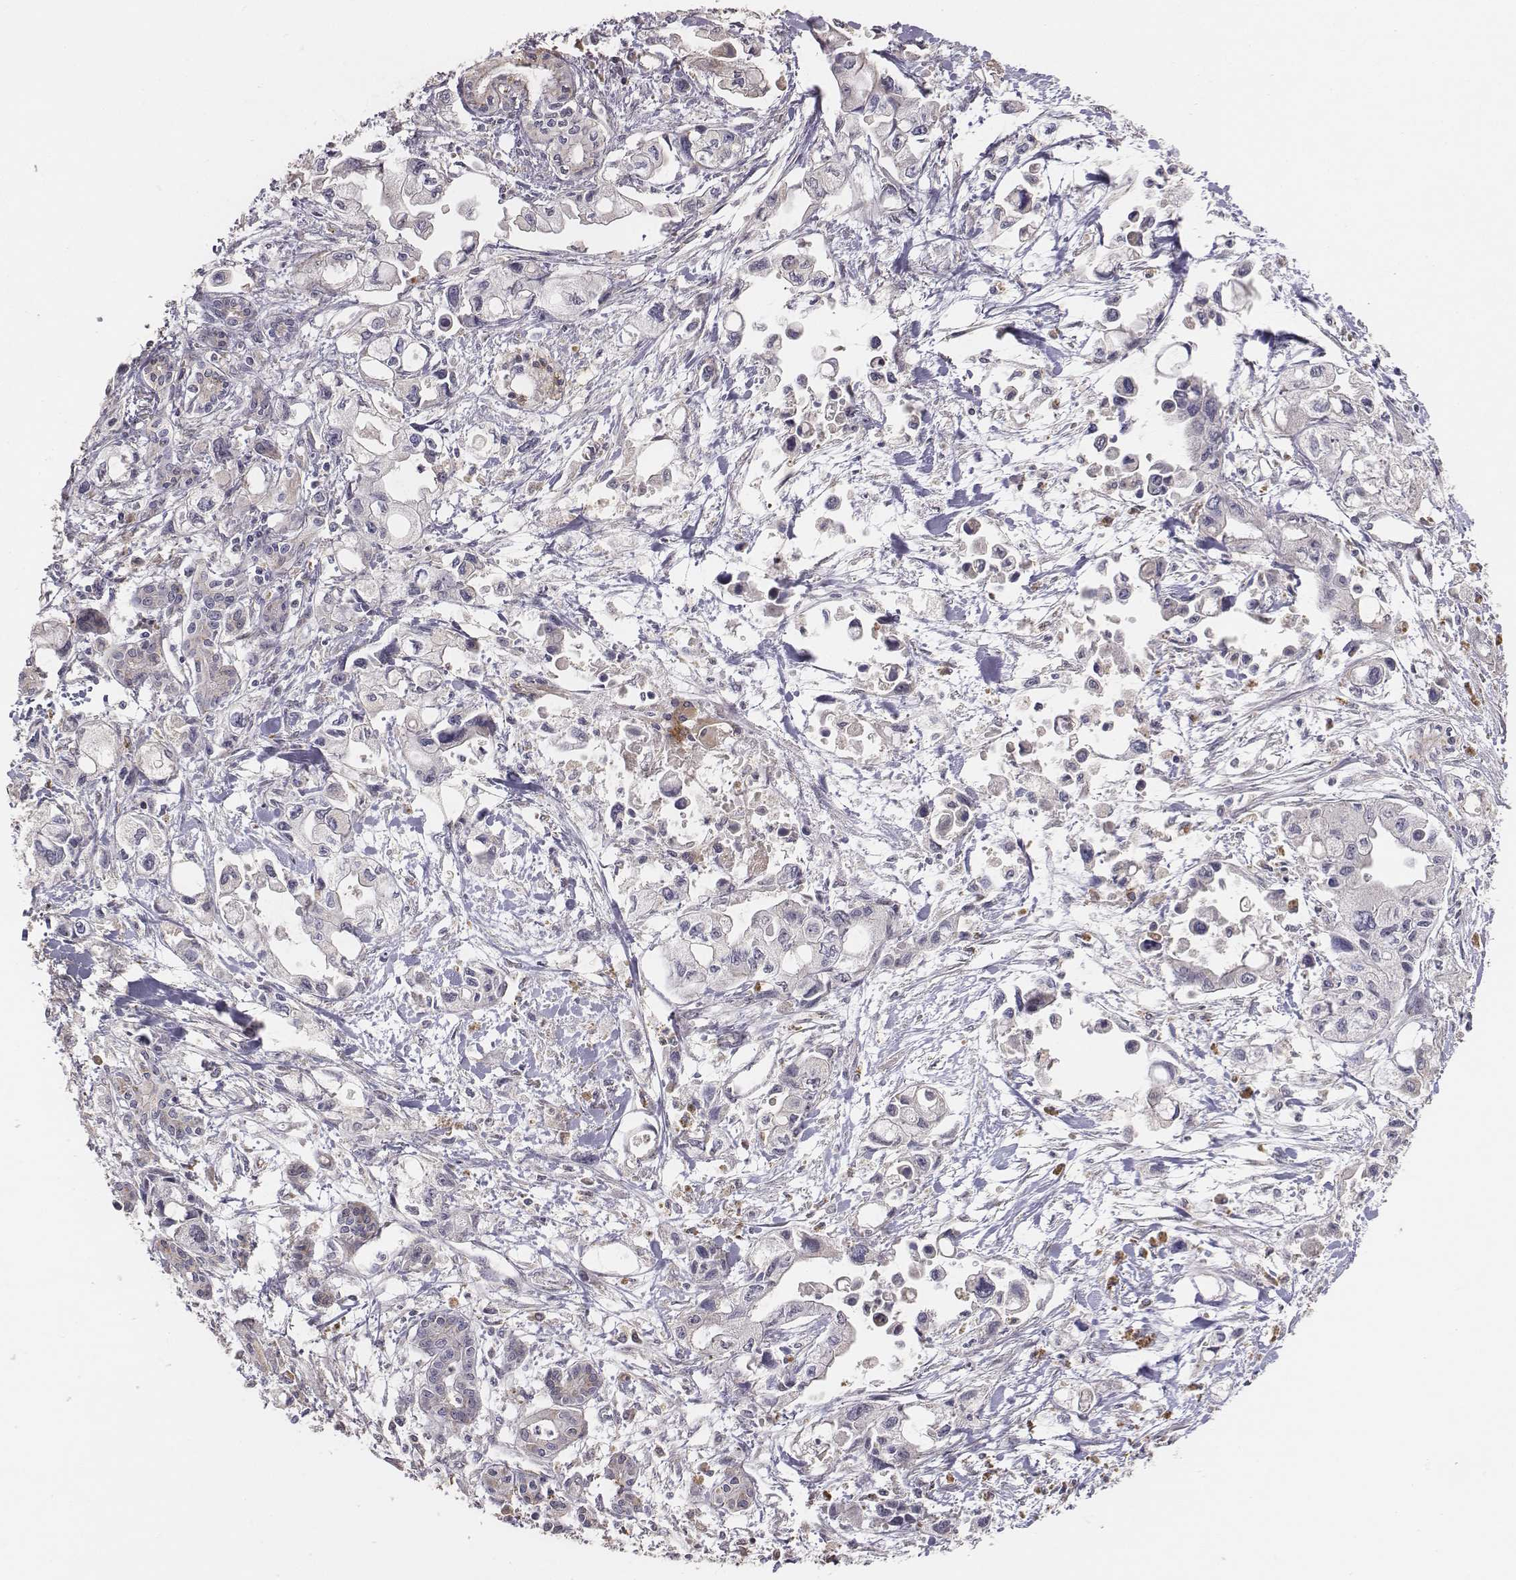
{"staining": {"intensity": "negative", "quantity": "none", "location": "none"}, "tissue": "pancreatic cancer", "cell_type": "Tumor cells", "image_type": "cancer", "snomed": [{"axis": "morphology", "description": "Adenocarcinoma, NOS"}, {"axis": "topography", "description": "Pancreas"}], "caption": "The micrograph exhibits no staining of tumor cells in adenocarcinoma (pancreatic).", "gene": "AP1B1", "patient": {"sex": "female", "age": 61}}